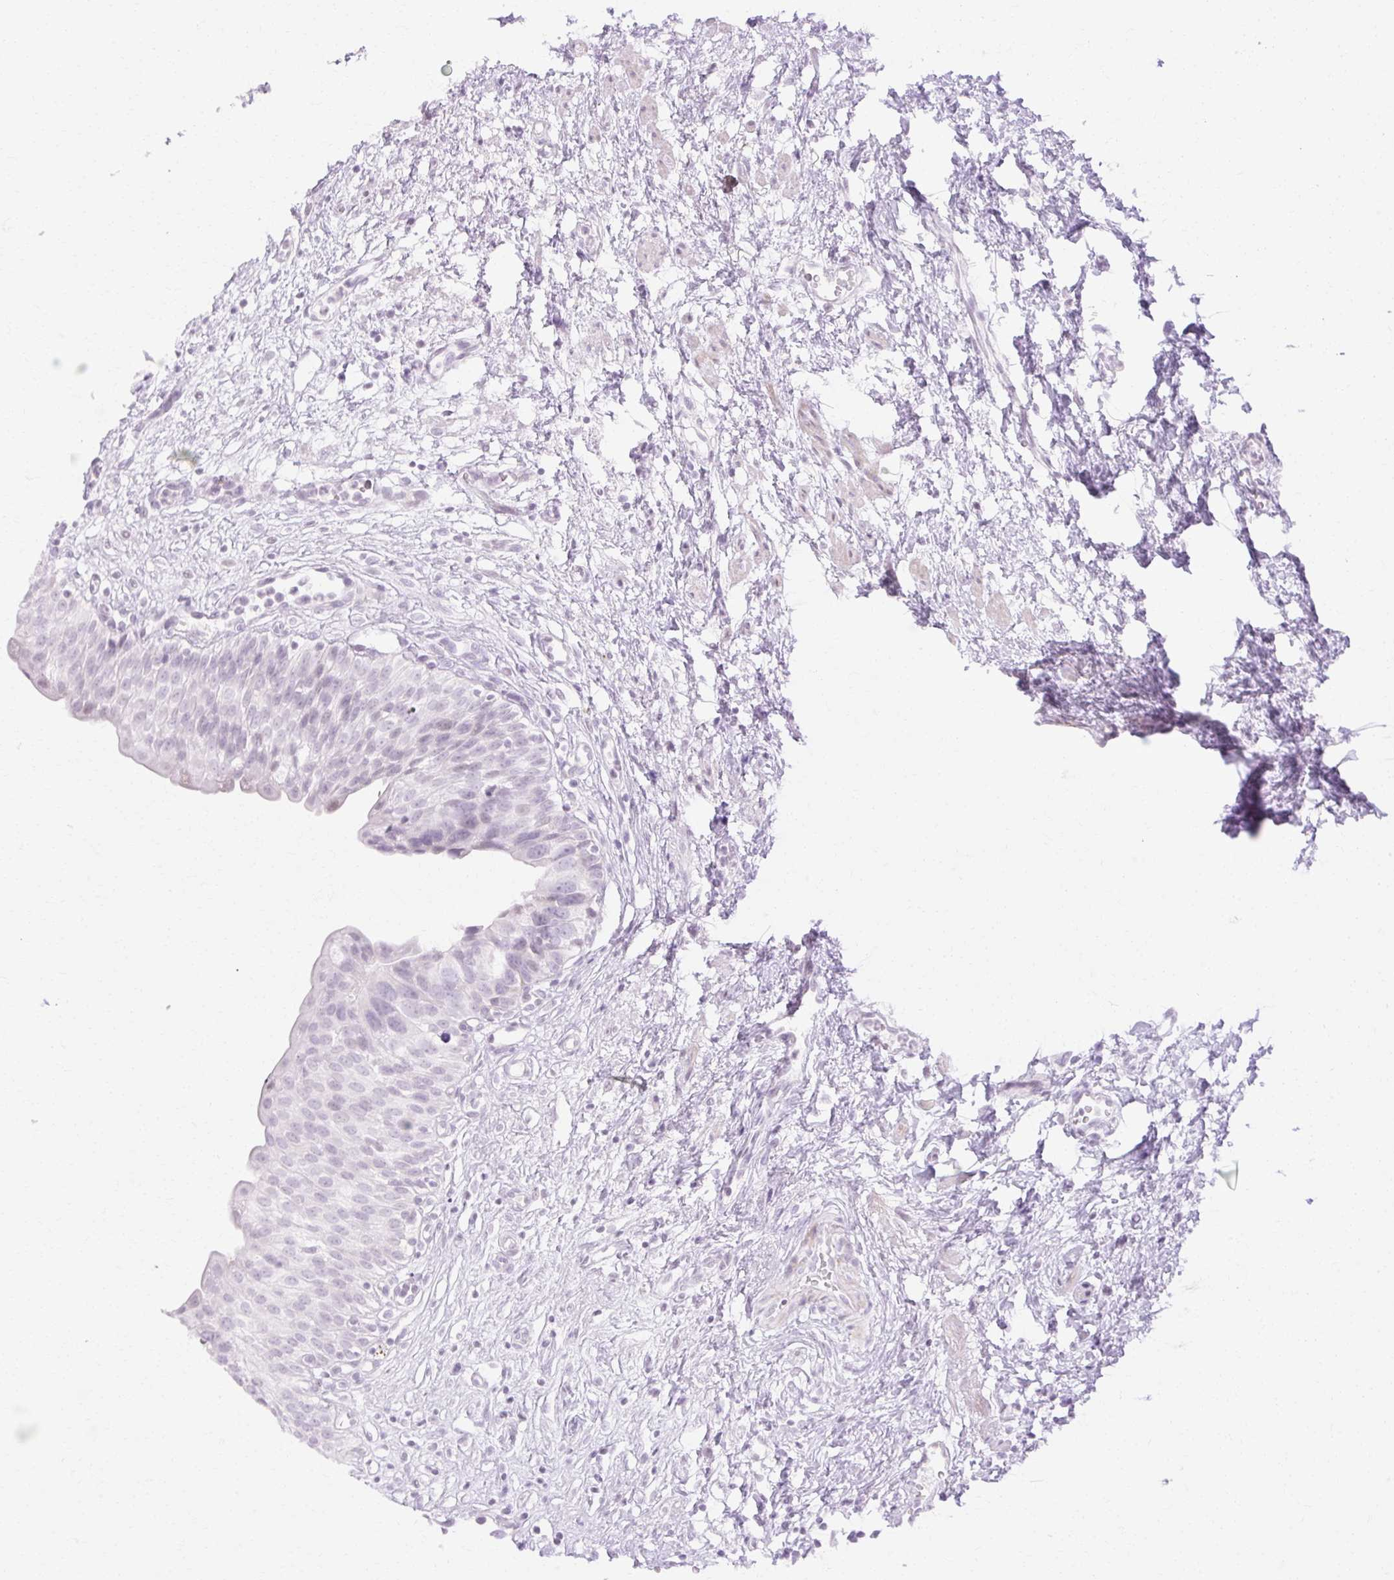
{"staining": {"intensity": "negative", "quantity": "none", "location": "none"}, "tissue": "urinary bladder", "cell_type": "Urothelial cells", "image_type": "normal", "snomed": [{"axis": "morphology", "description": "Normal tissue, NOS"}, {"axis": "topography", "description": "Urinary bladder"}], "caption": "A micrograph of human urinary bladder is negative for staining in urothelial cells. (DAB immunohistochemistry, high magnification).", "gene": "C3orf49", "patient": {"sex": "male", "age": 51}}